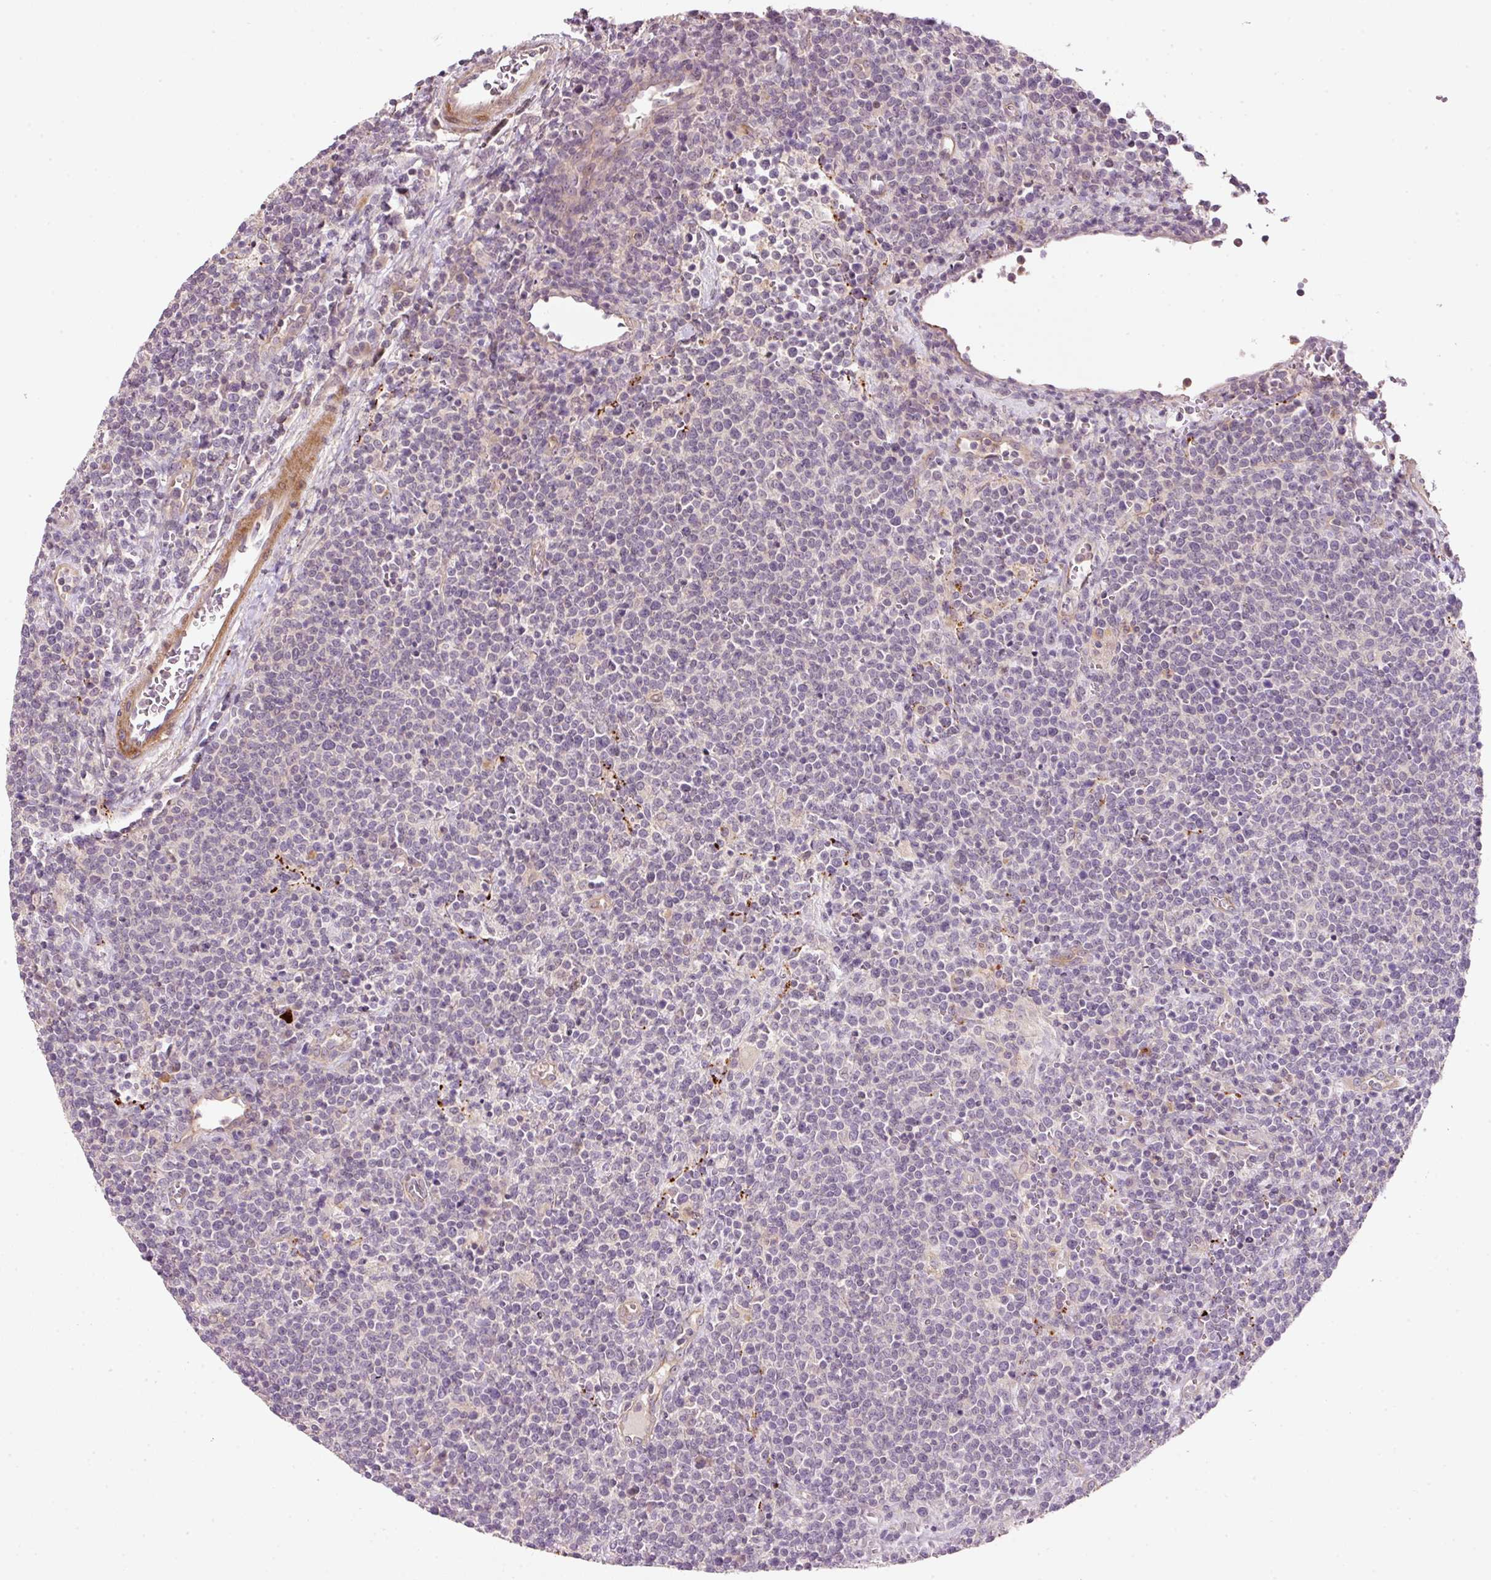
{"staining": {"intensity": "negative", "quantity": "none", "location": "none"}, "tissue": "lymphoma", "cell_type": "Tumor cells", "image_type": "cancer", "snomed": [{"axis": "morphology", "description": "Malignant lymphoma, non-Hodgkin's type, High grade"}, {"axis": "topography", "description": "Lymph node"}], "caption": "High power microscopy photomicrograph of an immunohistochemistry (IHC) photomicrograph of malignant lymphoma, non-Hodgkin's type (high-grade), revealing no significant positivity in tumor cells.", "gene": "TIRAP", "patient": {"sex": "male", "age": 61}}